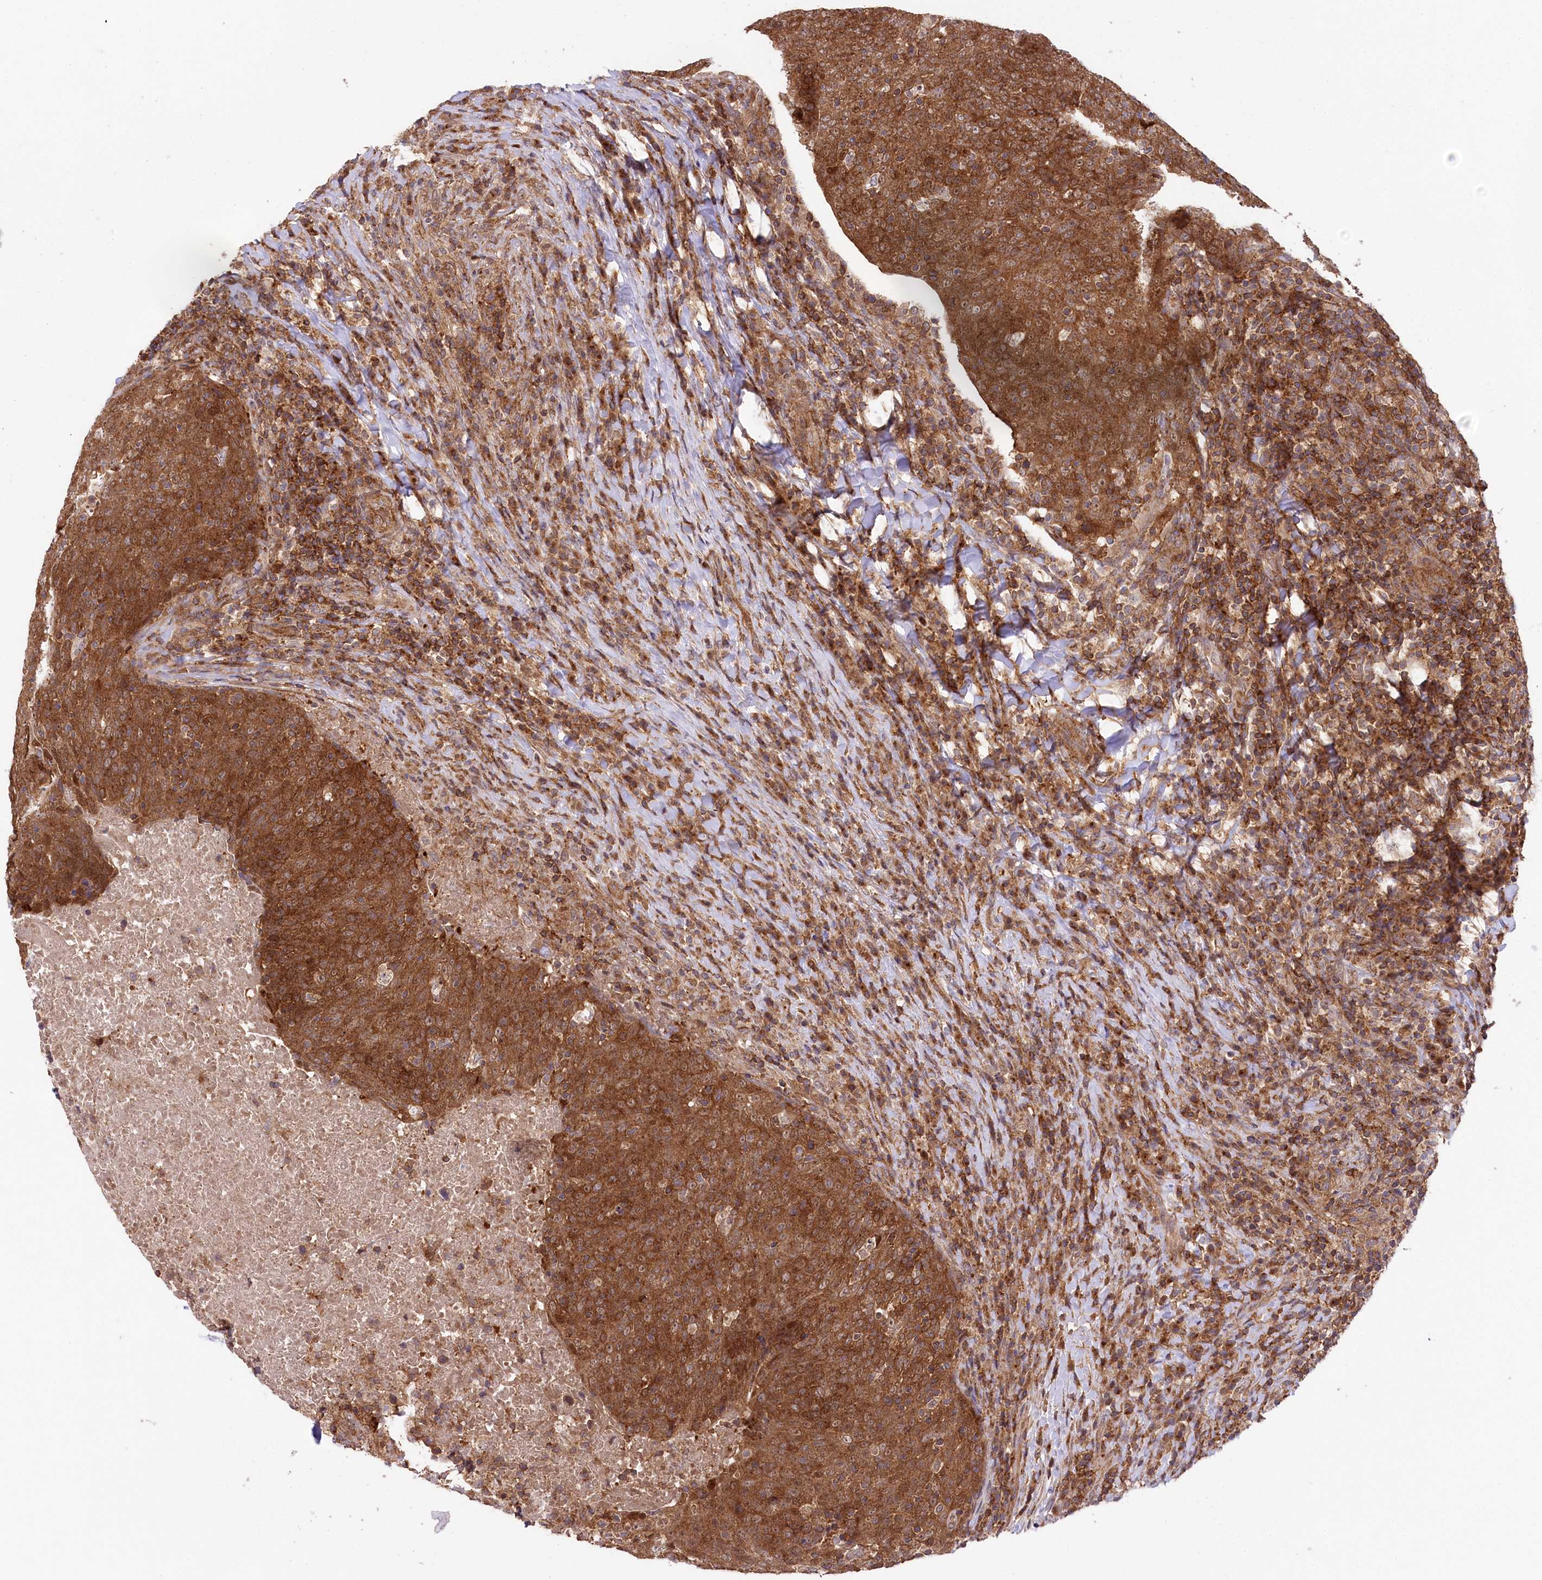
{"staining": {"intensity": "strong", "quantity": ">75%", "location": "cytoplasmic/membranous"}, "tissue": "head and neck cancer", "cell_type": "Tumor cells", "image_type": "cancer", "snomed": [{"axis": "morphology", "description": "Squamous cell carcinoma, NOS"}, {"axis": "morphology", "description": "Squamous cell carcinoma, metastatic, NOS"}, {"axis": "topography", "description": "Lymph node"}, {"axis": "topography", "description": "Head-Neck"}], "caption": "Squamous cell carcinoma (head and neck) stained with IHC shows strong cytoplasmic/membranous staining in about >75% of tumor cells. The protein is stained brown, and the nuclei are stained in blue (DAB IHC with brightfield microscopy, high magnification).", "gene": "CCDC91", "patient": {"sex": "male", "age": 62}}